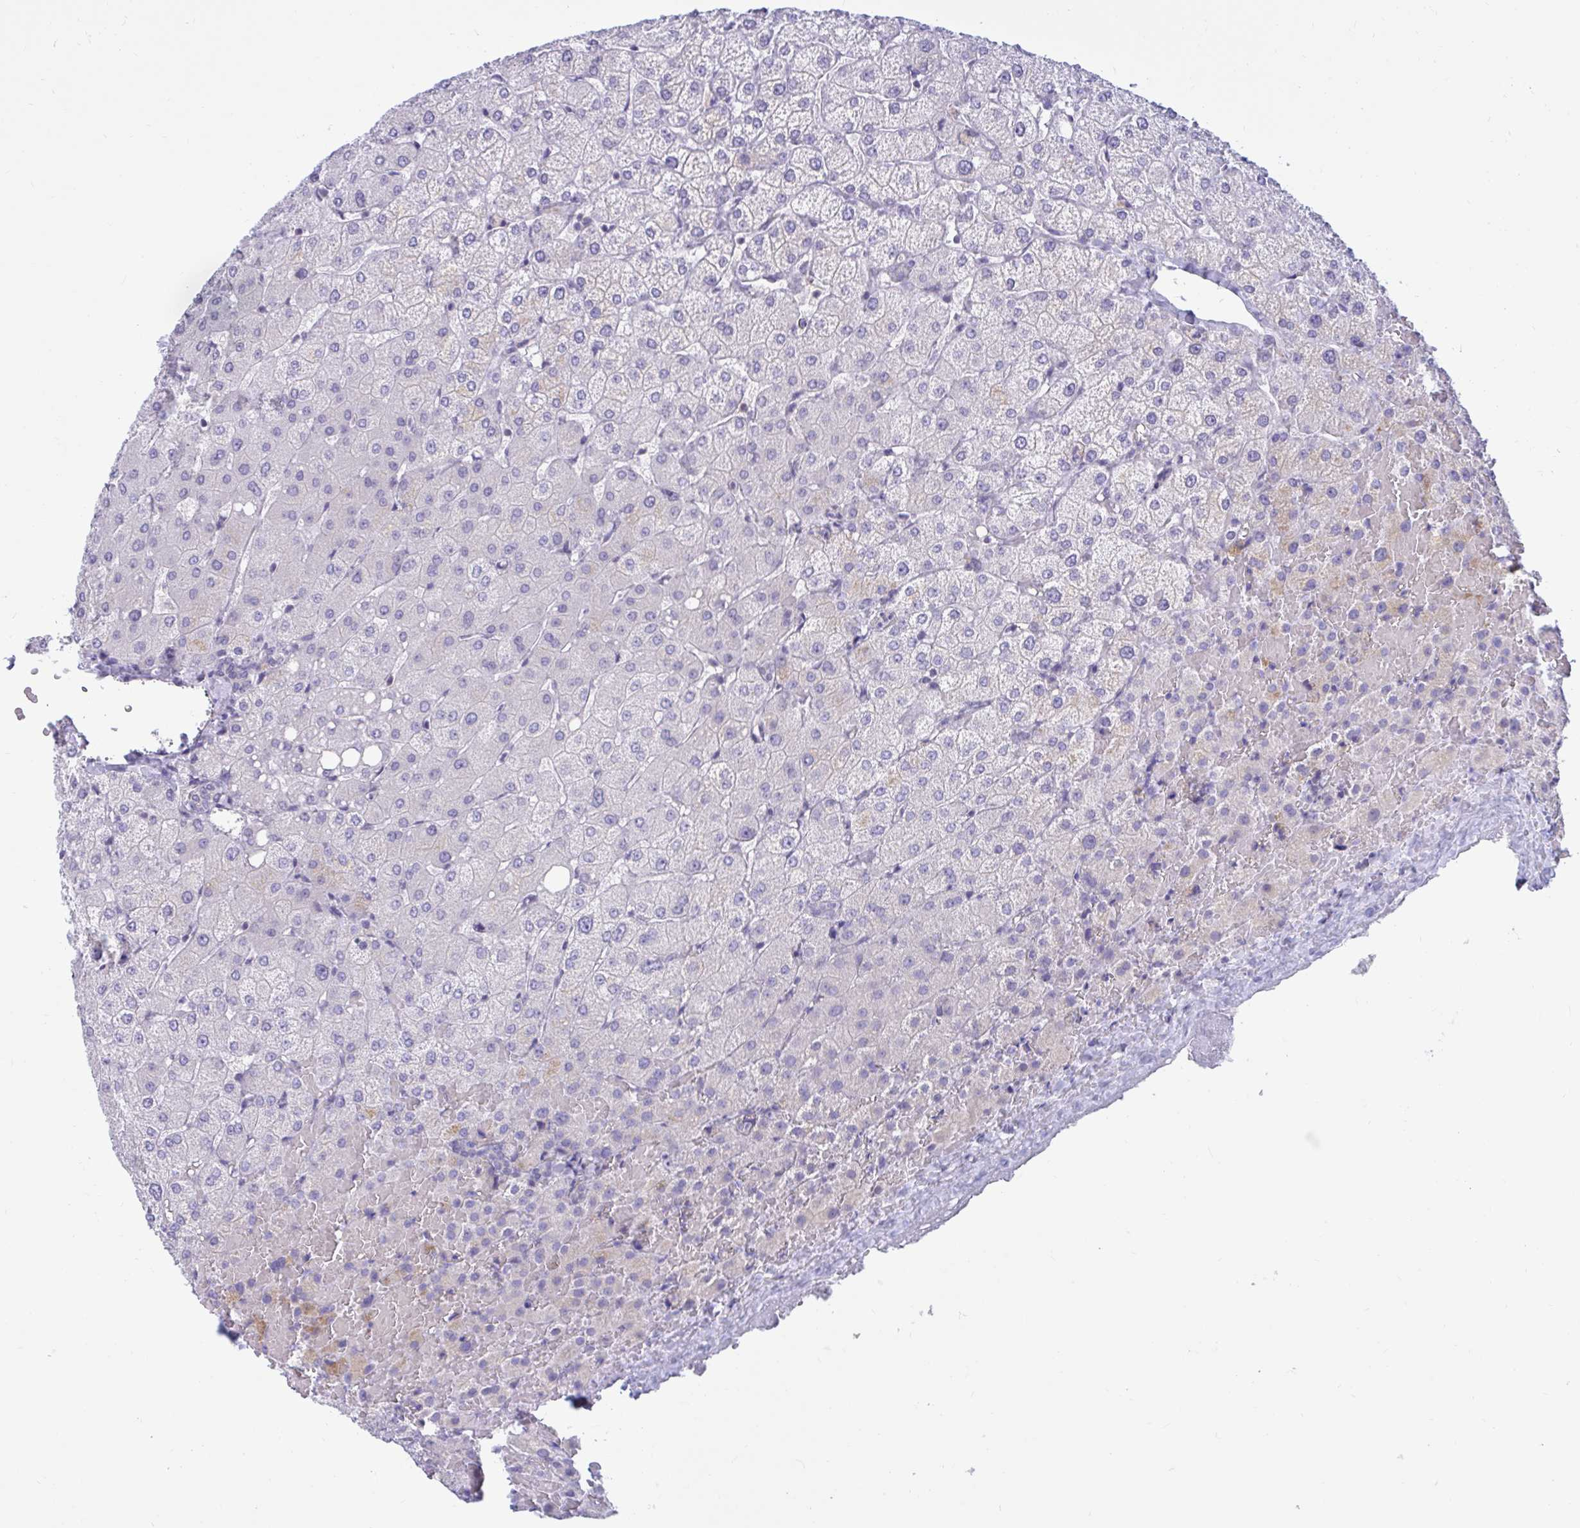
{"staining": {"intensity": "negative", "quantity": "none", "location": "none"}, "tissue": "liver", "cell_type": "Cholangiocytes", "image_type": "normal", "snomed": [{"axis": "morphology", "description": "Normal tissue, NOS"}, {"axis": "topography", "description": "Liver"}], "caption": "High magnification brightfield microscopy of benign liver stained with DAB (brown) and counterstained with hematoxylin (blue): cholangiocytes show no significant expression.", "gene": "ARPP19", "patient": {"sex": "female", "age": 54}}